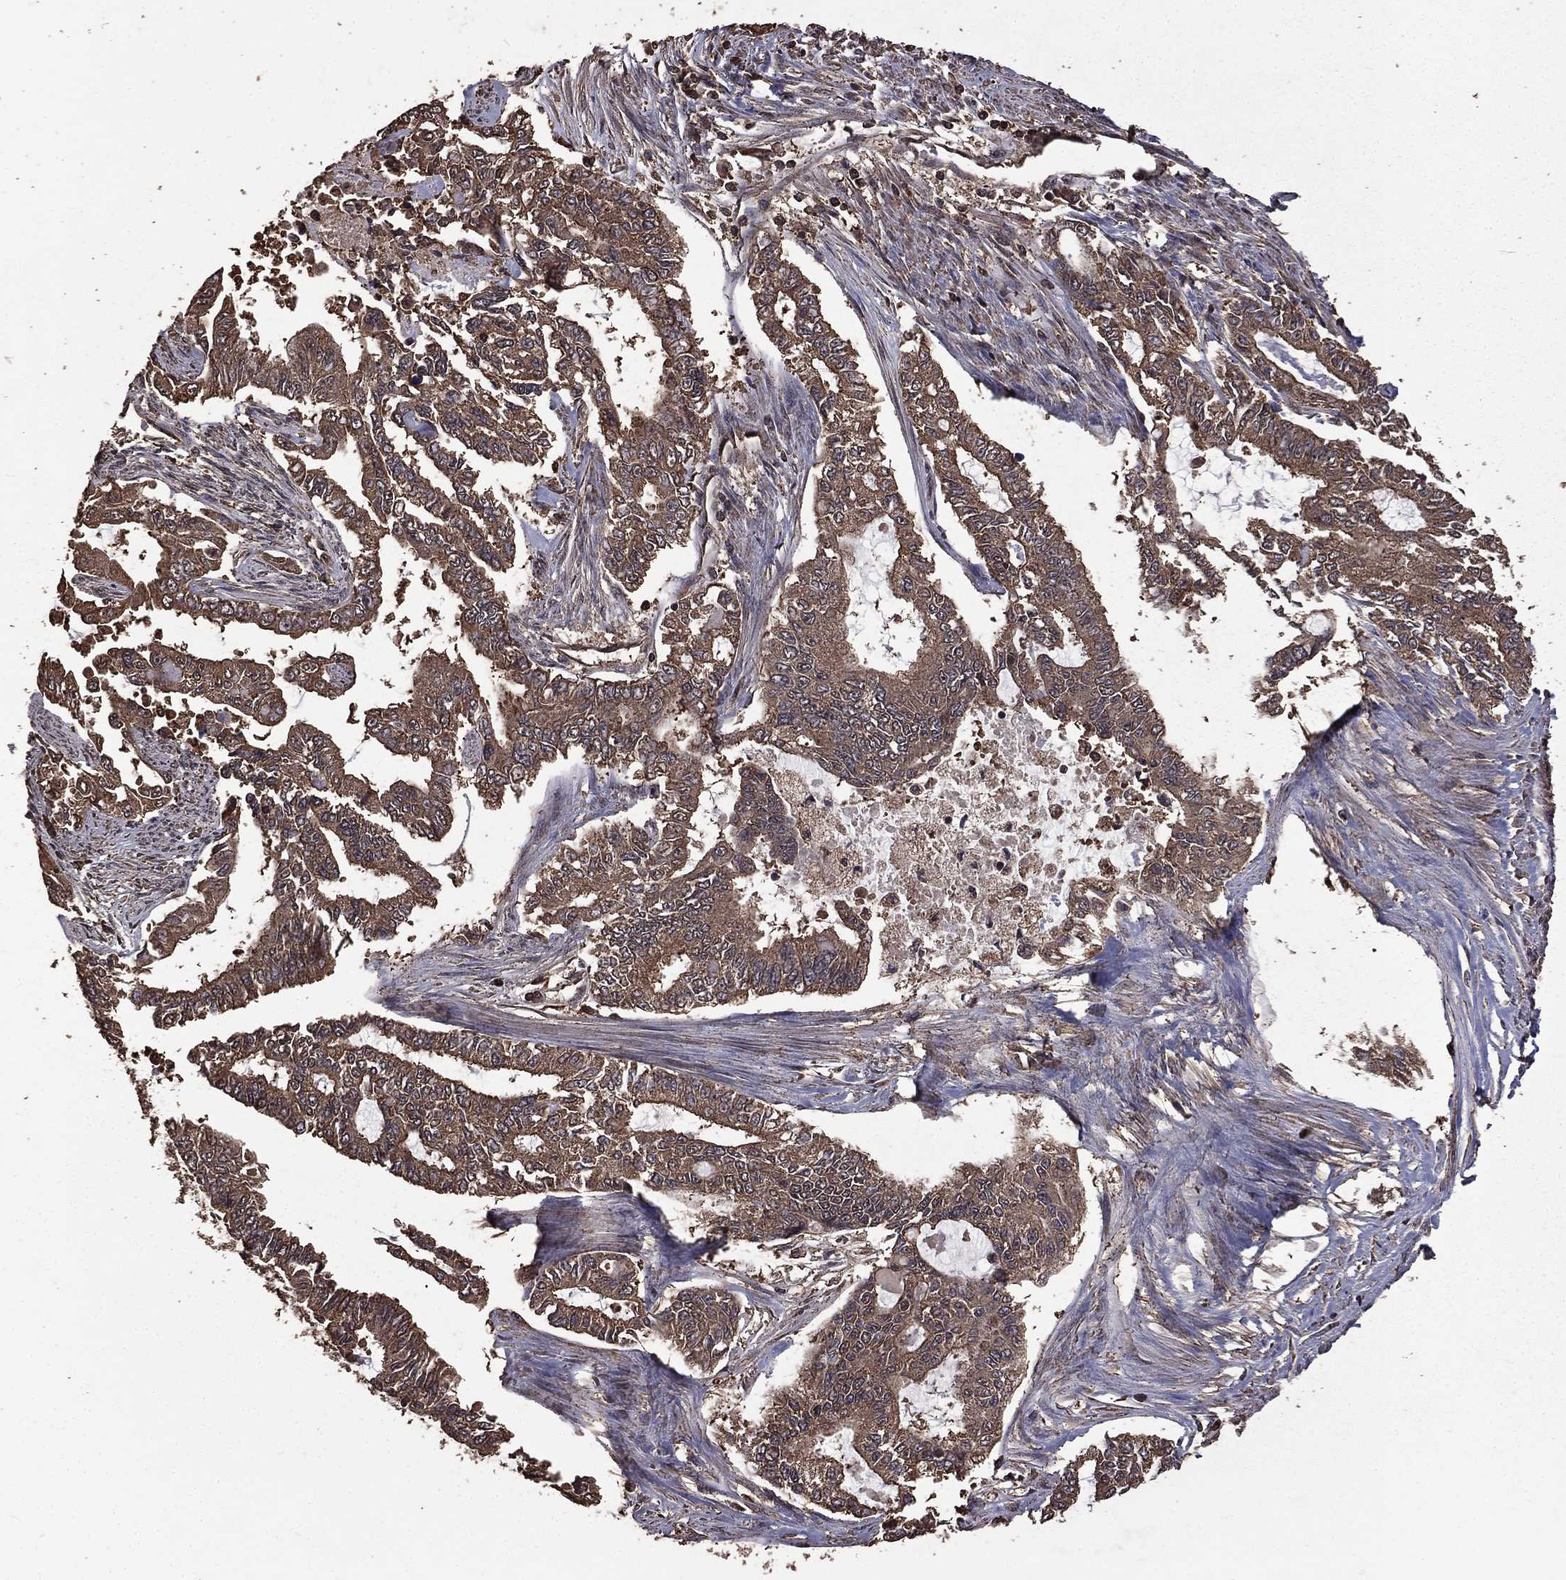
{"staining": {"intensity": "weak", "quantity": ">75%", "location": "cytoplasmic/membranous"}, "tissue": "endometrial cancer", "cell_type": "Tumor cells", "image_type": "cancer", "snomed": [{"axis": "morphology", "description": "Adenocarcinoma, NOS"}, {"axis": "topography", "description": "Uterus"}], "caption": "The immunohistochemical stain highlights weak cytoplasmic/membranous expression in tumor cells of adenocarcinoma (endometrial) tissue.", "gene": "BIRC6", "patient": {"sex": "female", "age": 59}}